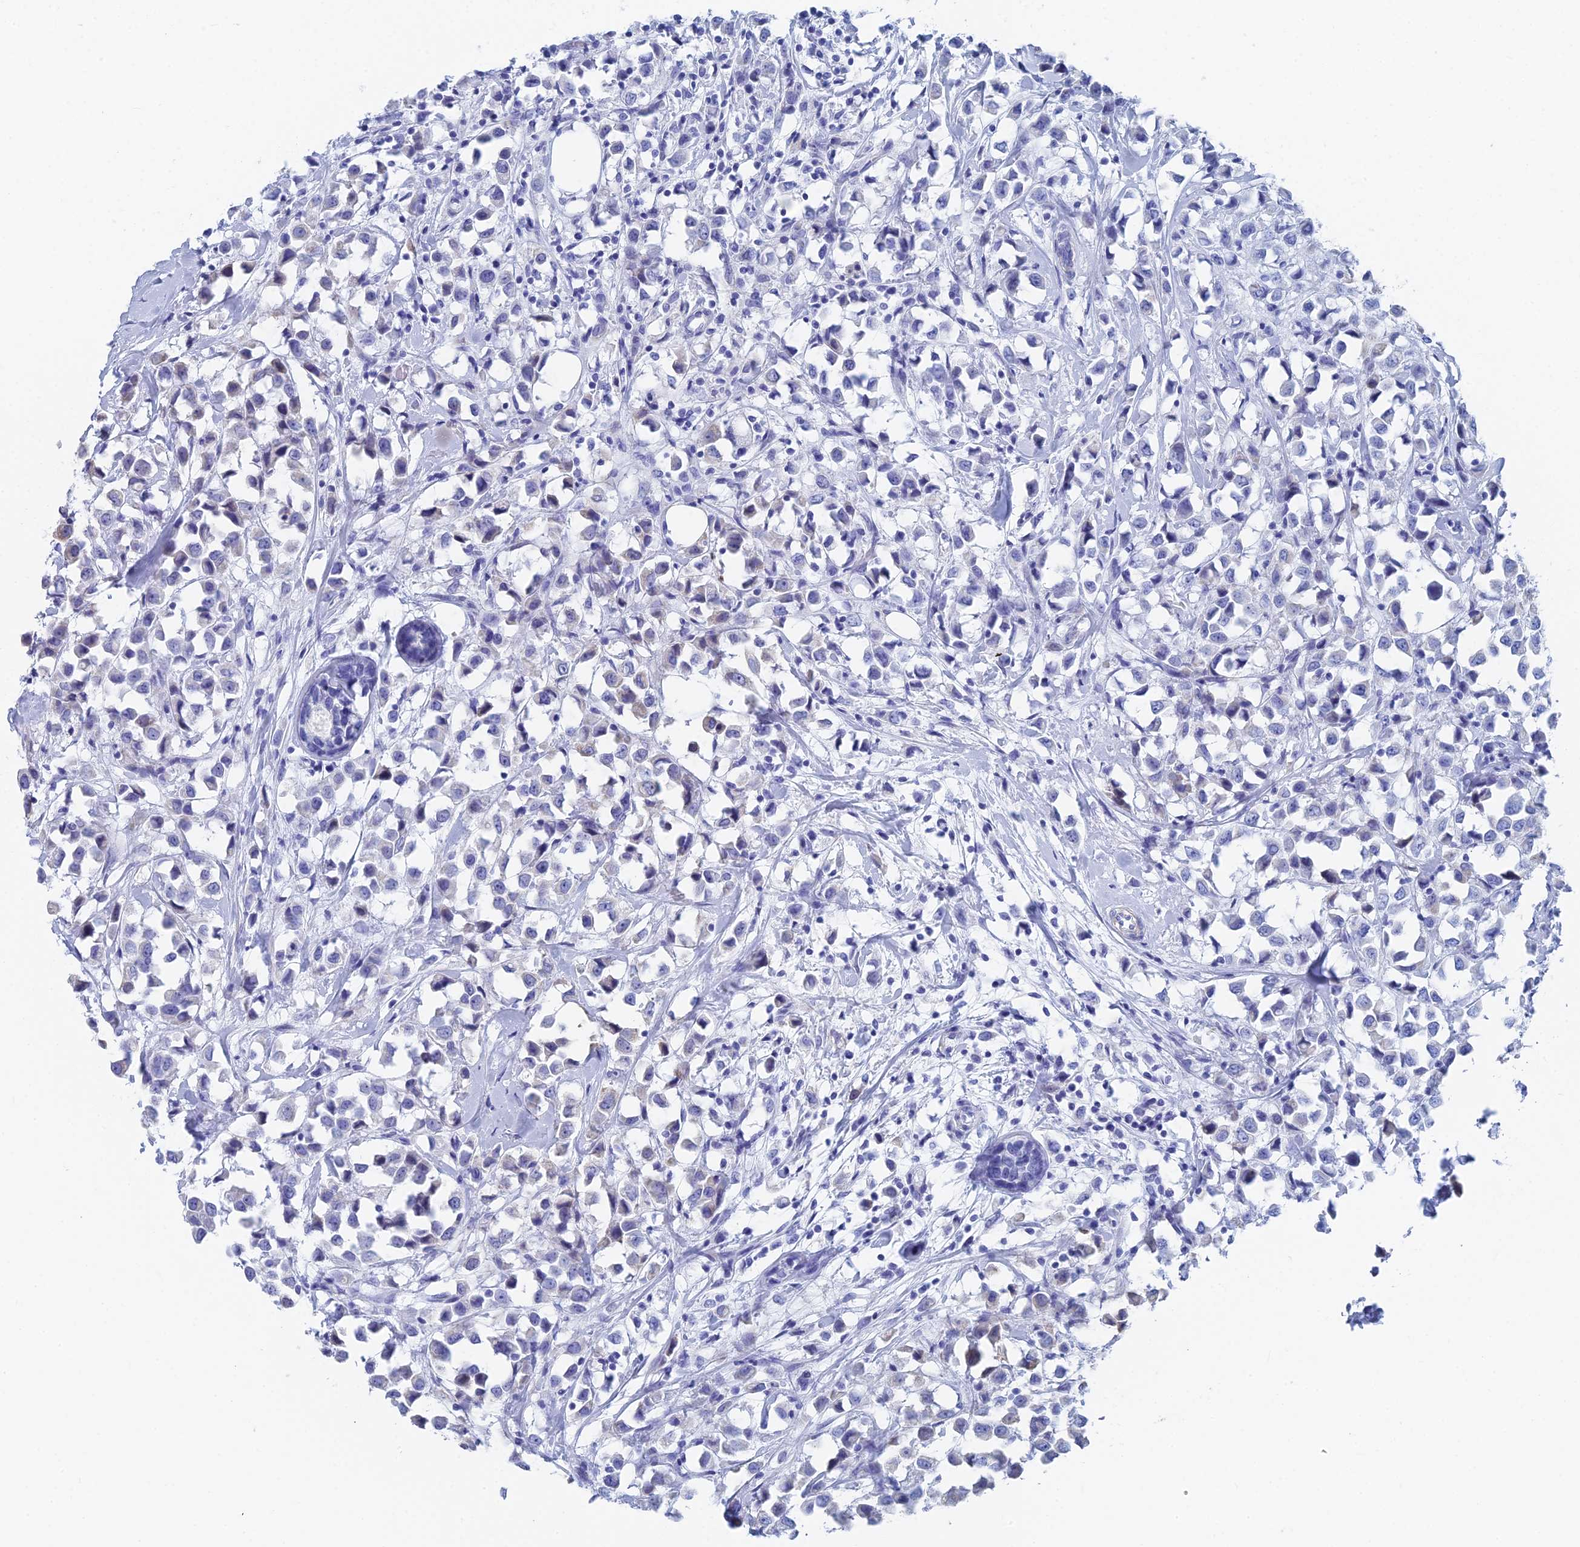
{"staining": {"intensity": "negative", "quantity": "none", "location": "none"}, "tissue": "breast cancer", "cell_type": "Tumor cells", "image_type": "cancer", "snomed": [{"axis": "morphology", "description": "Duct carcinoma"}, {"axis": "topography", "description": "Breast"}], "caption": "There is no significant expression in tumor cells of infiltrating ductal carcinoma (breast).", "gene": "KCNK18", "patient": {"sex": "female", "age": 61}}